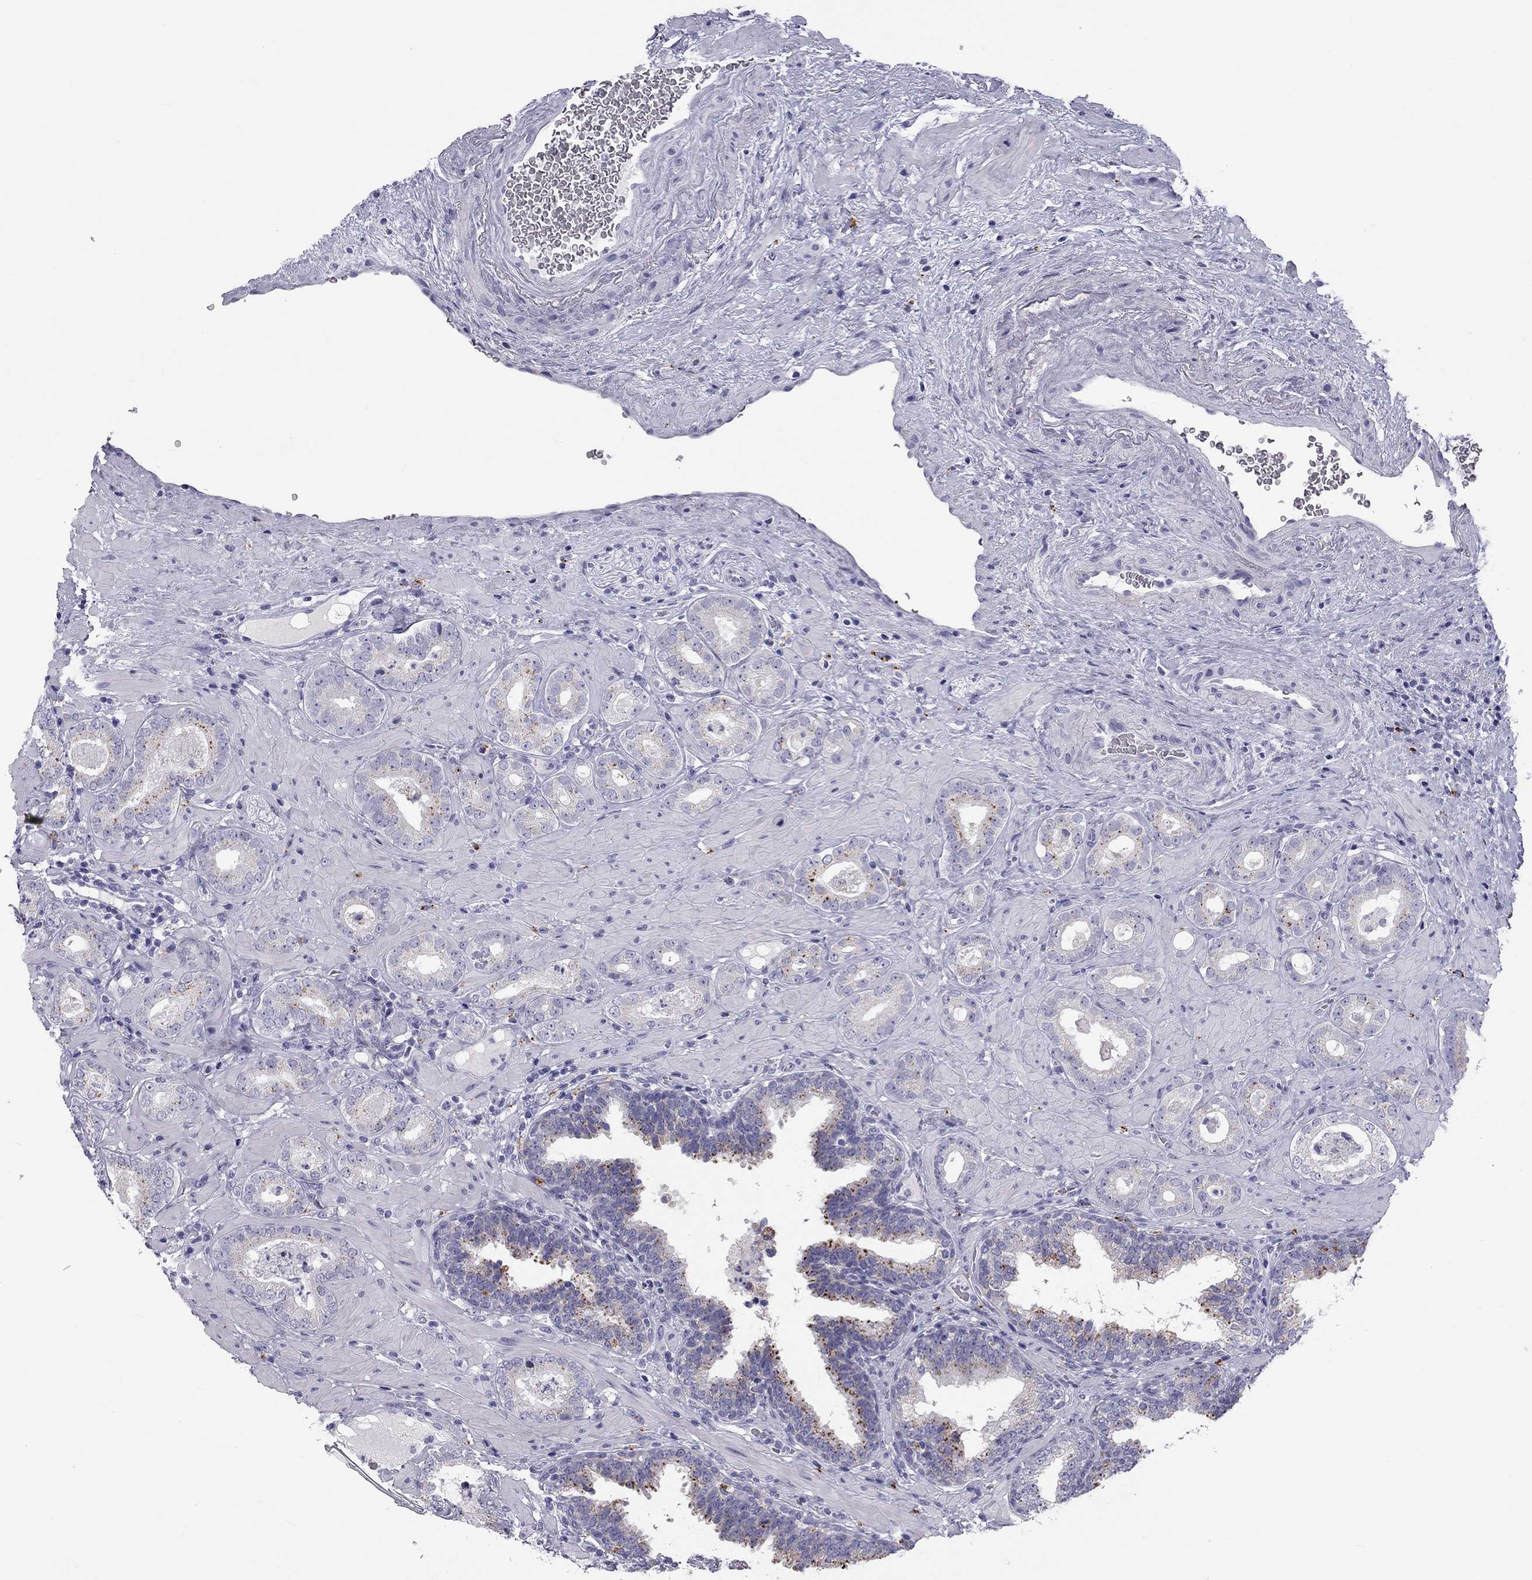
{"staining": {"intensity": "moderate", "quantity": "<25%", "location": "cytoplasmic/membranous"}, "tissue": "prostate cancer", "cell_type": "Tumor cells", "image_type": "cancer", "snomed": [{"axis": "morphology", "description": "Adenocarcinoma, Low grade"}, {"axis": "topography", "description": "Prostate"}], "caption": "Tumor cells demonstrate low levels of moderate cytoplasmic/membranous staining in about <25% of cells in human prostate adenocarcinoma (low-grade).", "gene": "CLPSL2", "patient": {"sex": "male", "age": 60}}